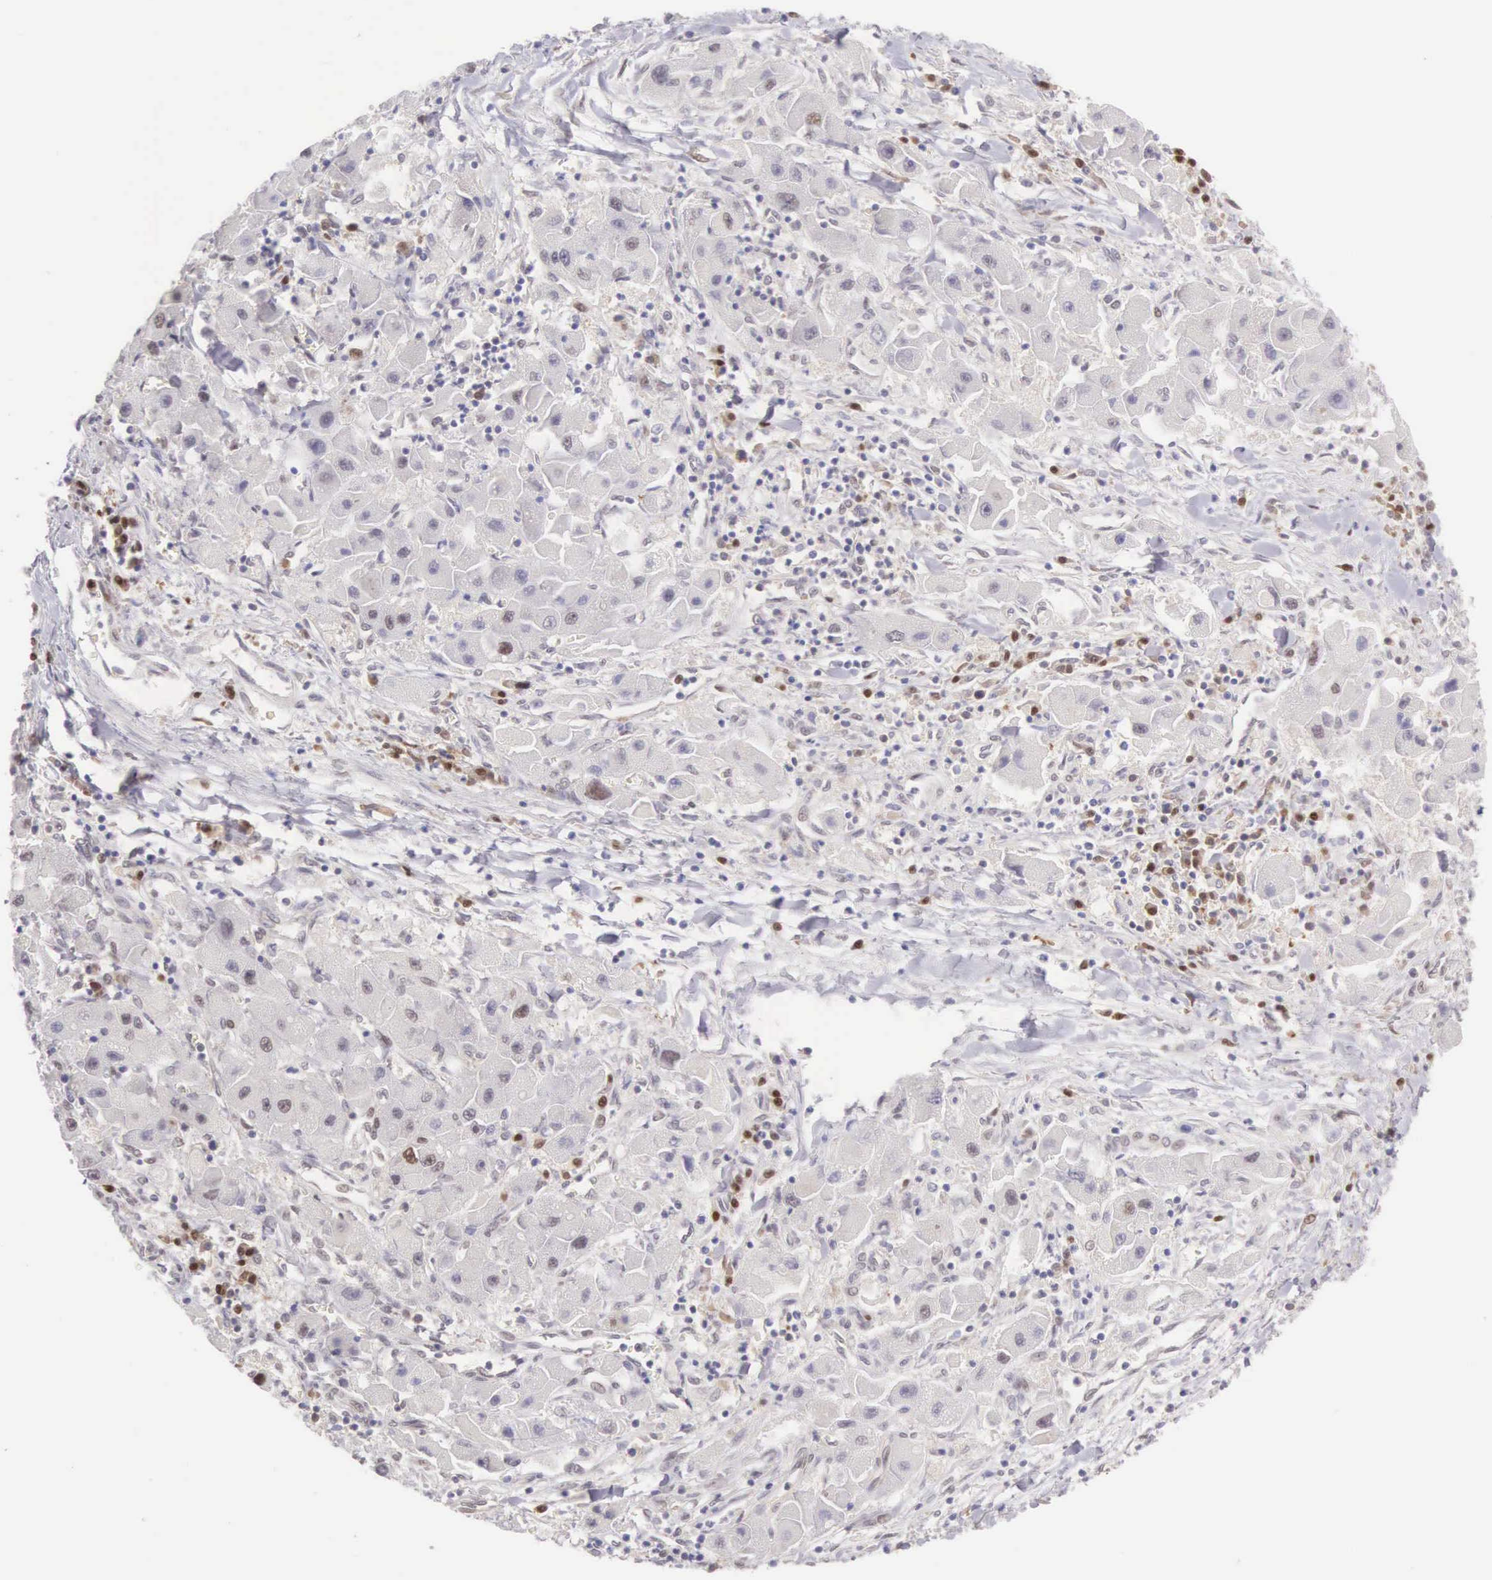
{"staining": {"intensity": "weak", "quantity": "<25%", "location": "nuclear"}, "tissue": "liver cancer", "cell_type": "Tumor cells", "image_type": "cancer", "snomed": [{"axis": "morphology", "description": "Carcinoma, Hepatocellular, NOS"}, {"axis": "topography", "description": "Liver"}], "caption": "A photomicrograph of liver cancer (hepatocellular carcinoma) stained for a protein exhibits no brown staining in tumor cells. Nuclei are stained in blue.", "gene": "CCDC117", "patient": {"sex": "male", "age": 24}}